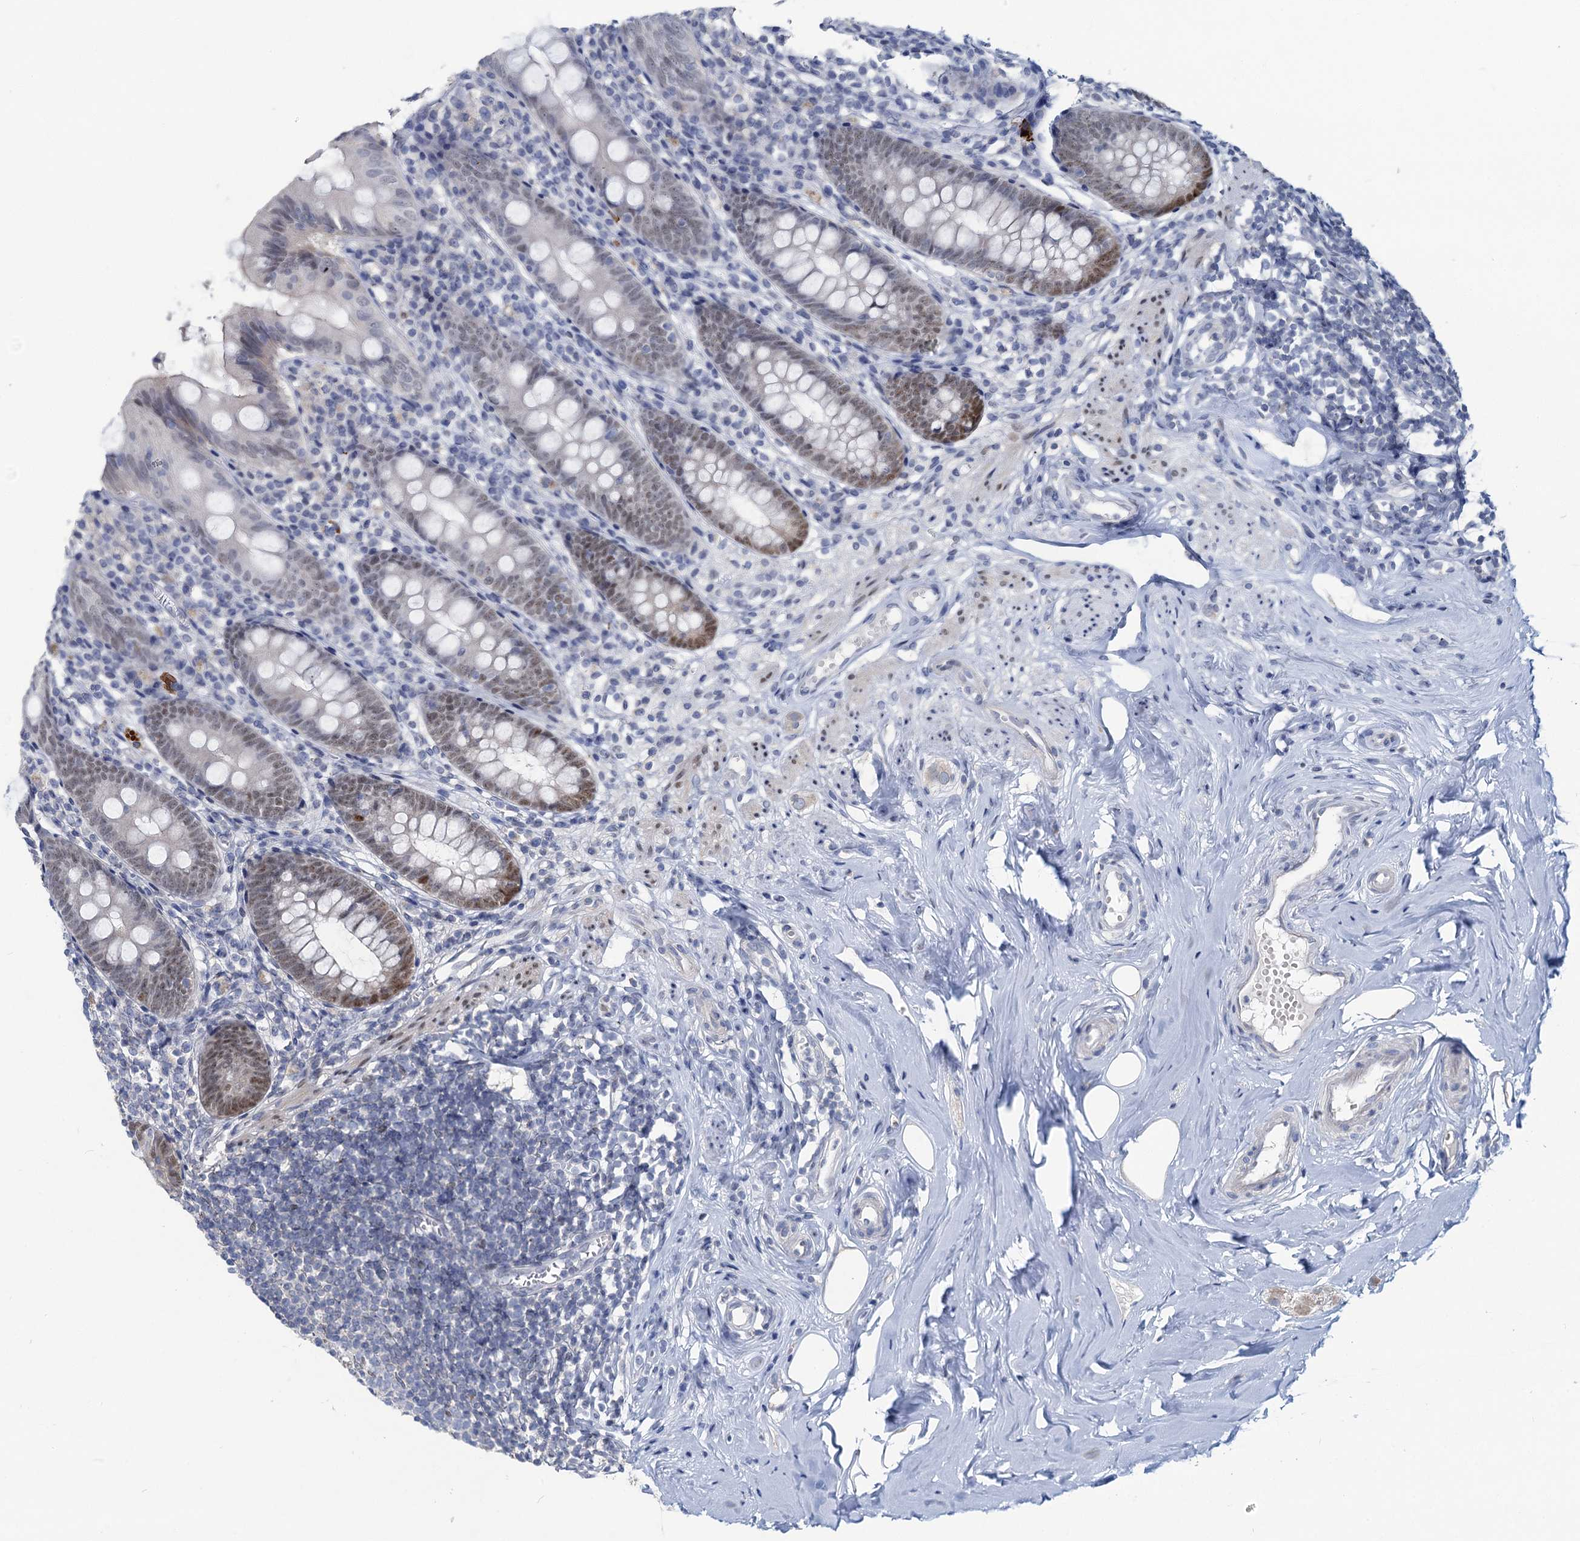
{"staining": {"intensity": "weak", "quantity": "25%-75%", "location": "nuclear"}, "tissue": "appendix", "cell_type": "Glandular cells", "image_type": "normal", "snomed": [{"axis": "morphology", "description": "Normal tissue, NOS"}, {"axis": "topography", "description": "Appendix"}], "caption": "Unremarkable appendix displays weak nuclear positivity in approximately 25%-75% of glandular cells (DAB (3,3'-diaminobenzidine) IHC with brightfield microscopy, high magnification)..", "gene": "TOX3", "patient": {"sex": "female", "age": 51}}